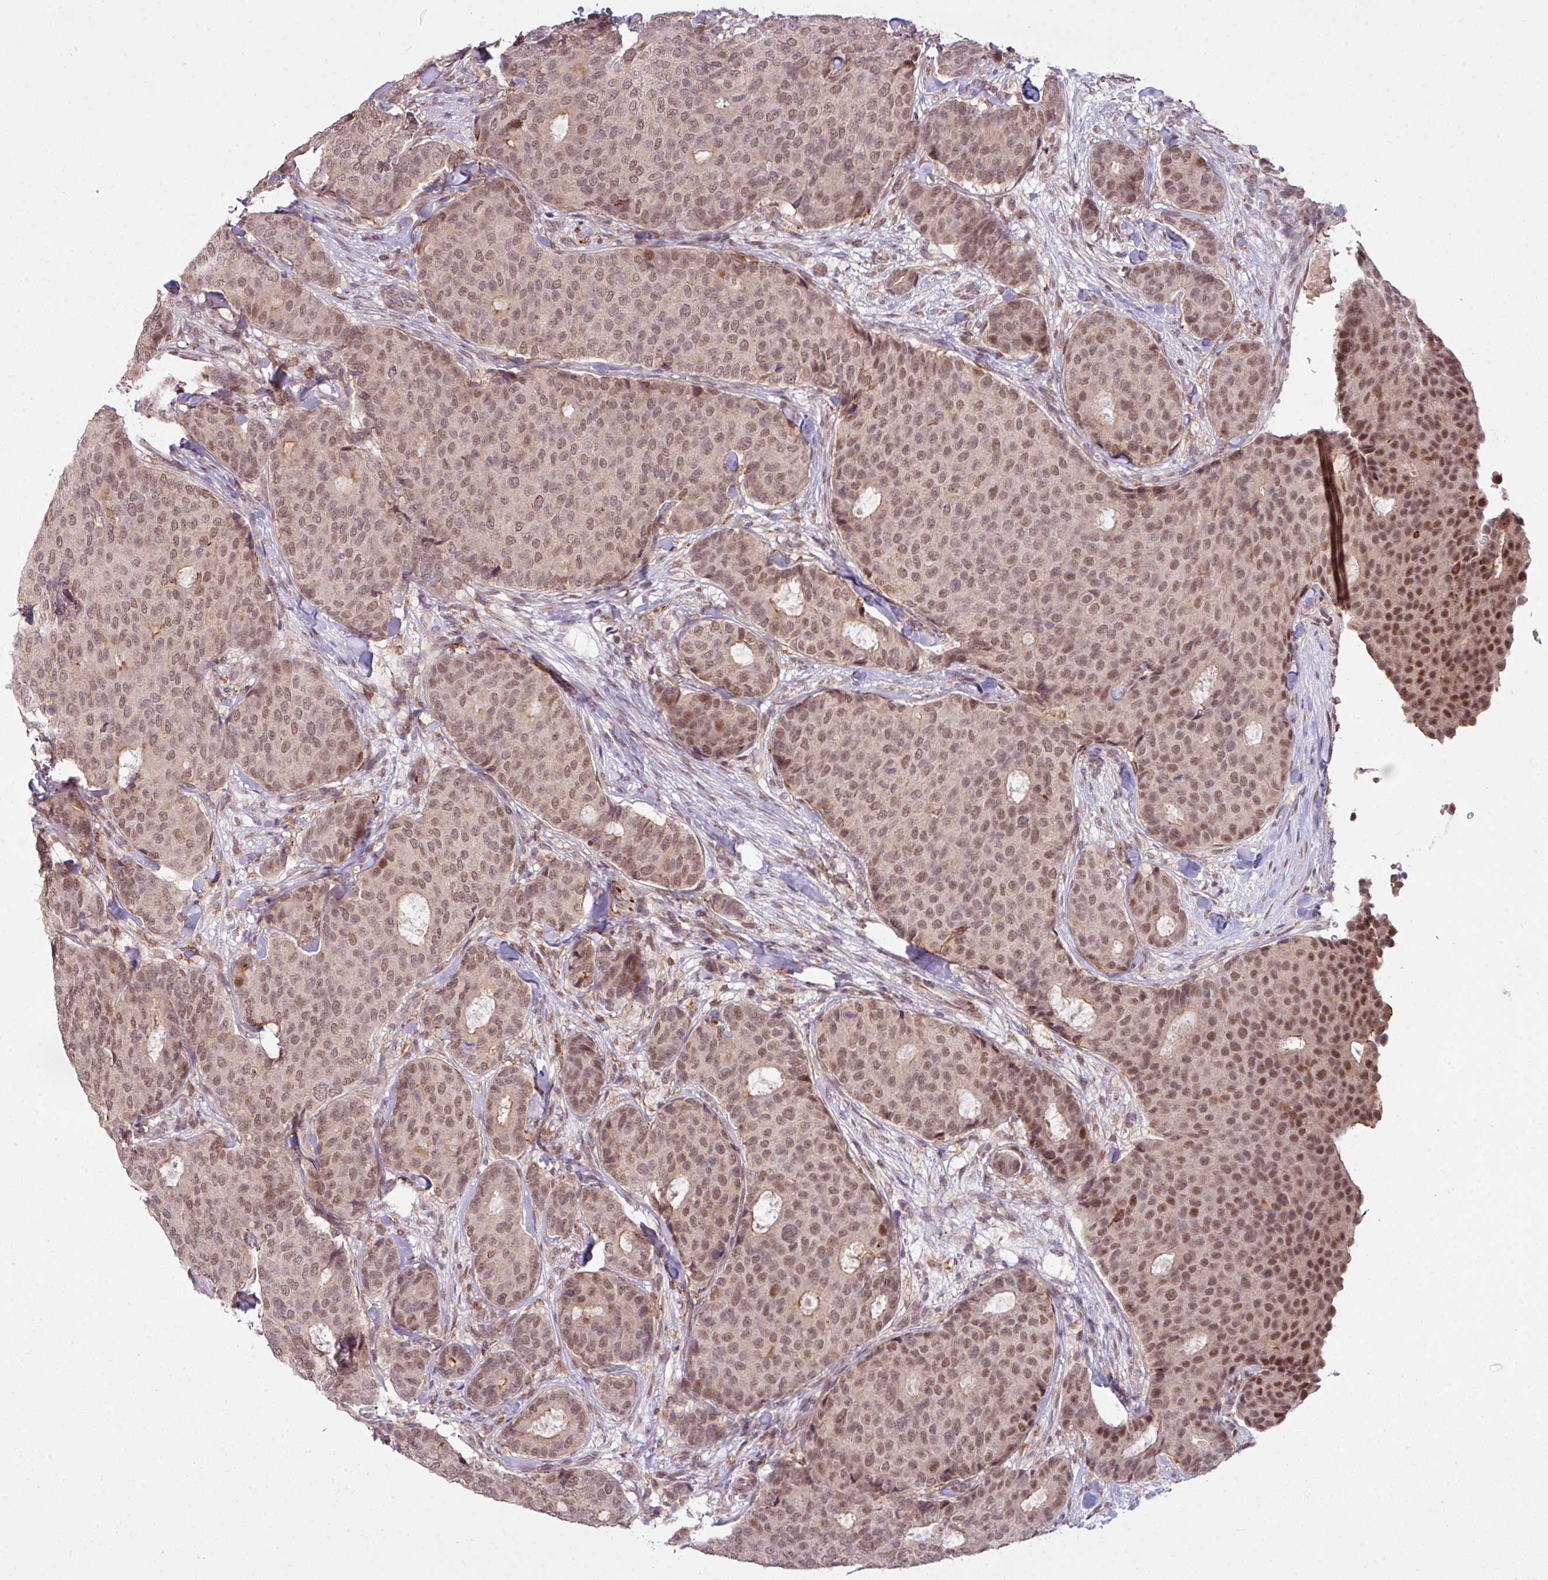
{"staining": {"intensity": "weak", "quantity": ">75%", "location": "nuclear"}, "tissue": "breast cancer", "cell_type": "Tumor cells", "image_type": "cancer", "snomed": [{"axis": "morphology", "description": "Duct carcinoma"}, {"axis": "topography", "description": "Breast"}], "caption": "Protein expression analysis of breast intraductal carcinoma reveals weak nuclear staining in about >75% of tumor cells.", "gene": "ZC2HC1C", "patient": {"sex": "female", "age": 75}}